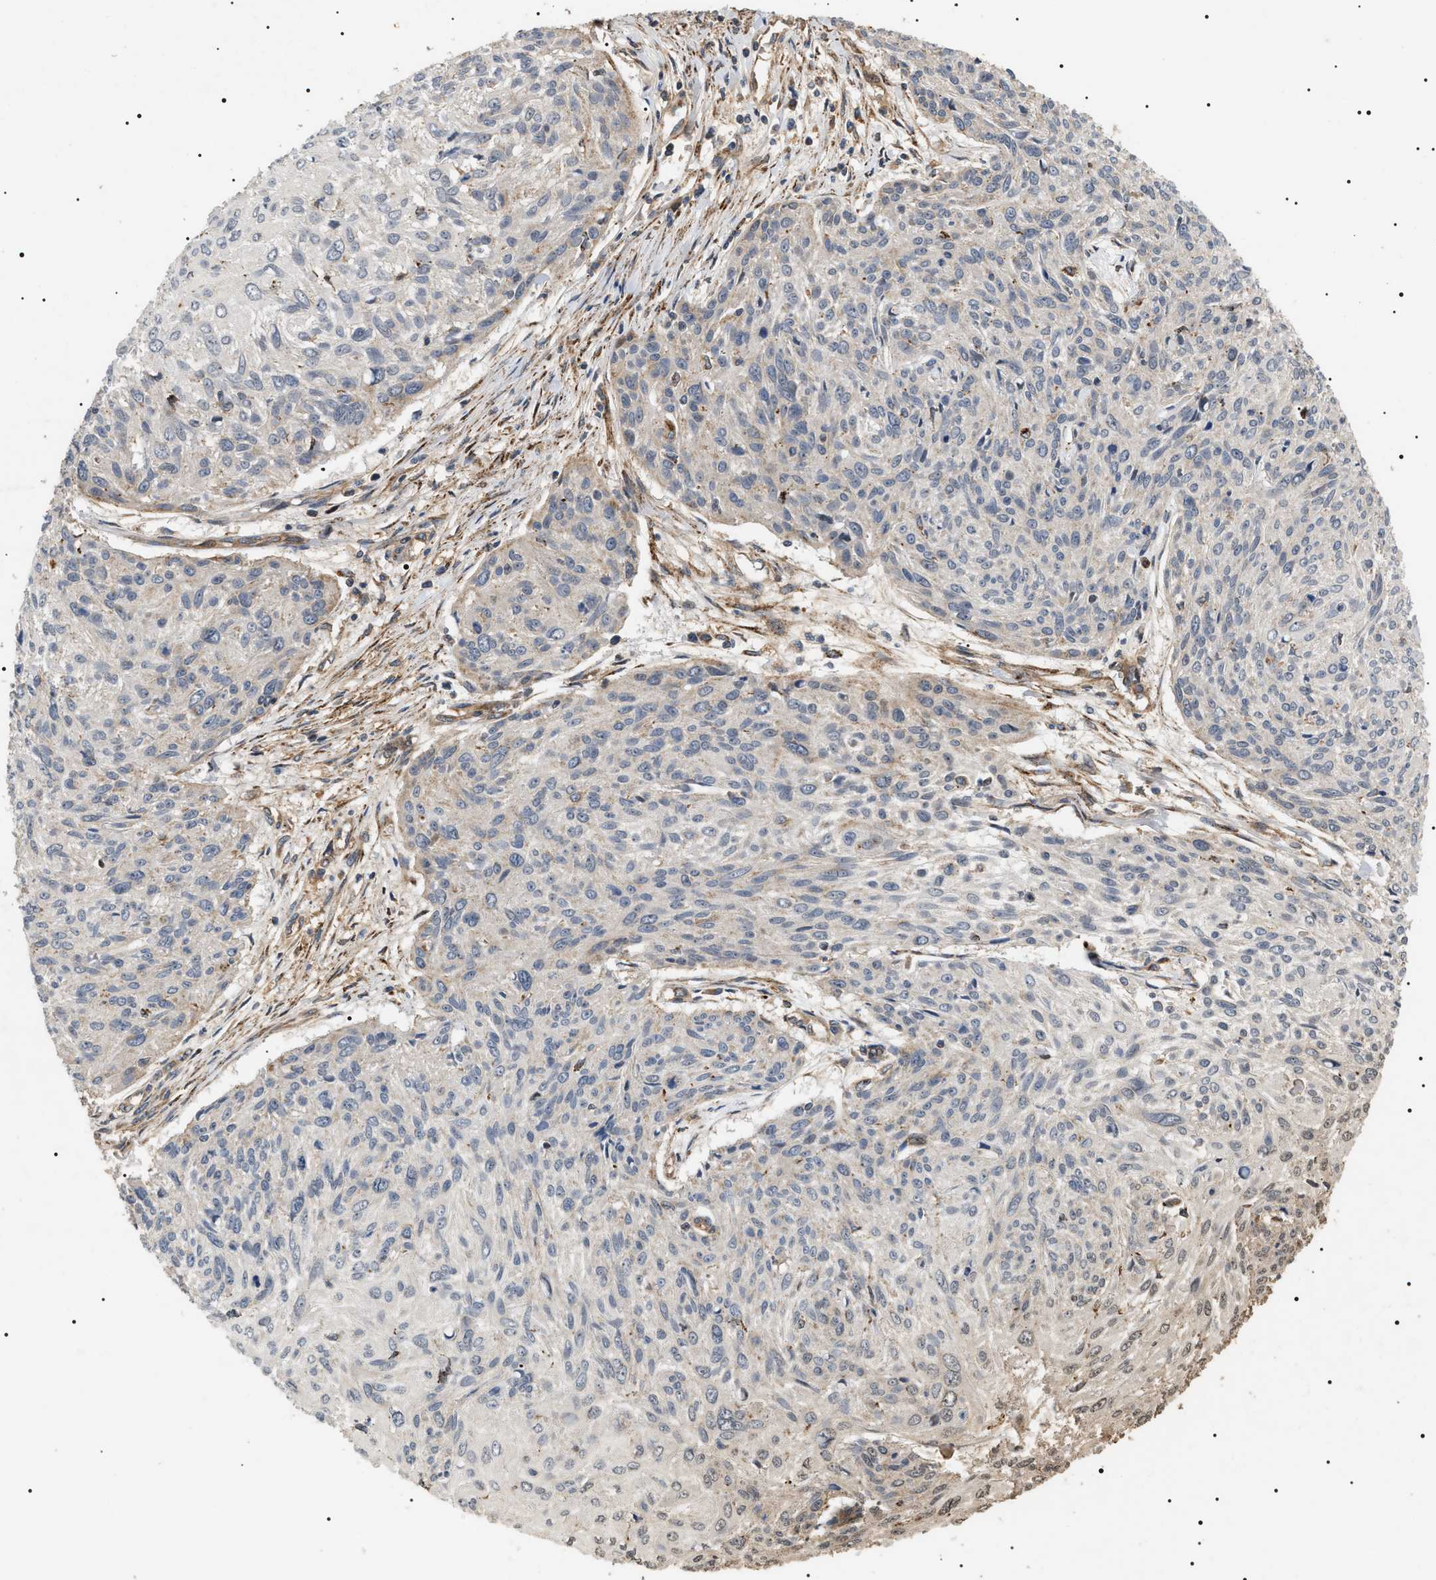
{"staining": {"intensity": "negative", "quantity": "none", "location": "none"}, "tissue": "cervical cancer", "cell_type": "Tumor cells", "image_type": "cancer", "snomed": [{"axis": "morphology", "description": "Squamous cell carcinoma, NOS"}, {"axis": "topography", "description": "Cervix"}], "caption": "An immunohistochemistry (IHC) micrograph of cervical cancer (squamous cell carcinoma) is shown. There is no staining in tumor cells of cervical cancer (squamous cell carcinoma).", "gene": "ZBTB26", "patient": {"sex": "female", "age": 51}}